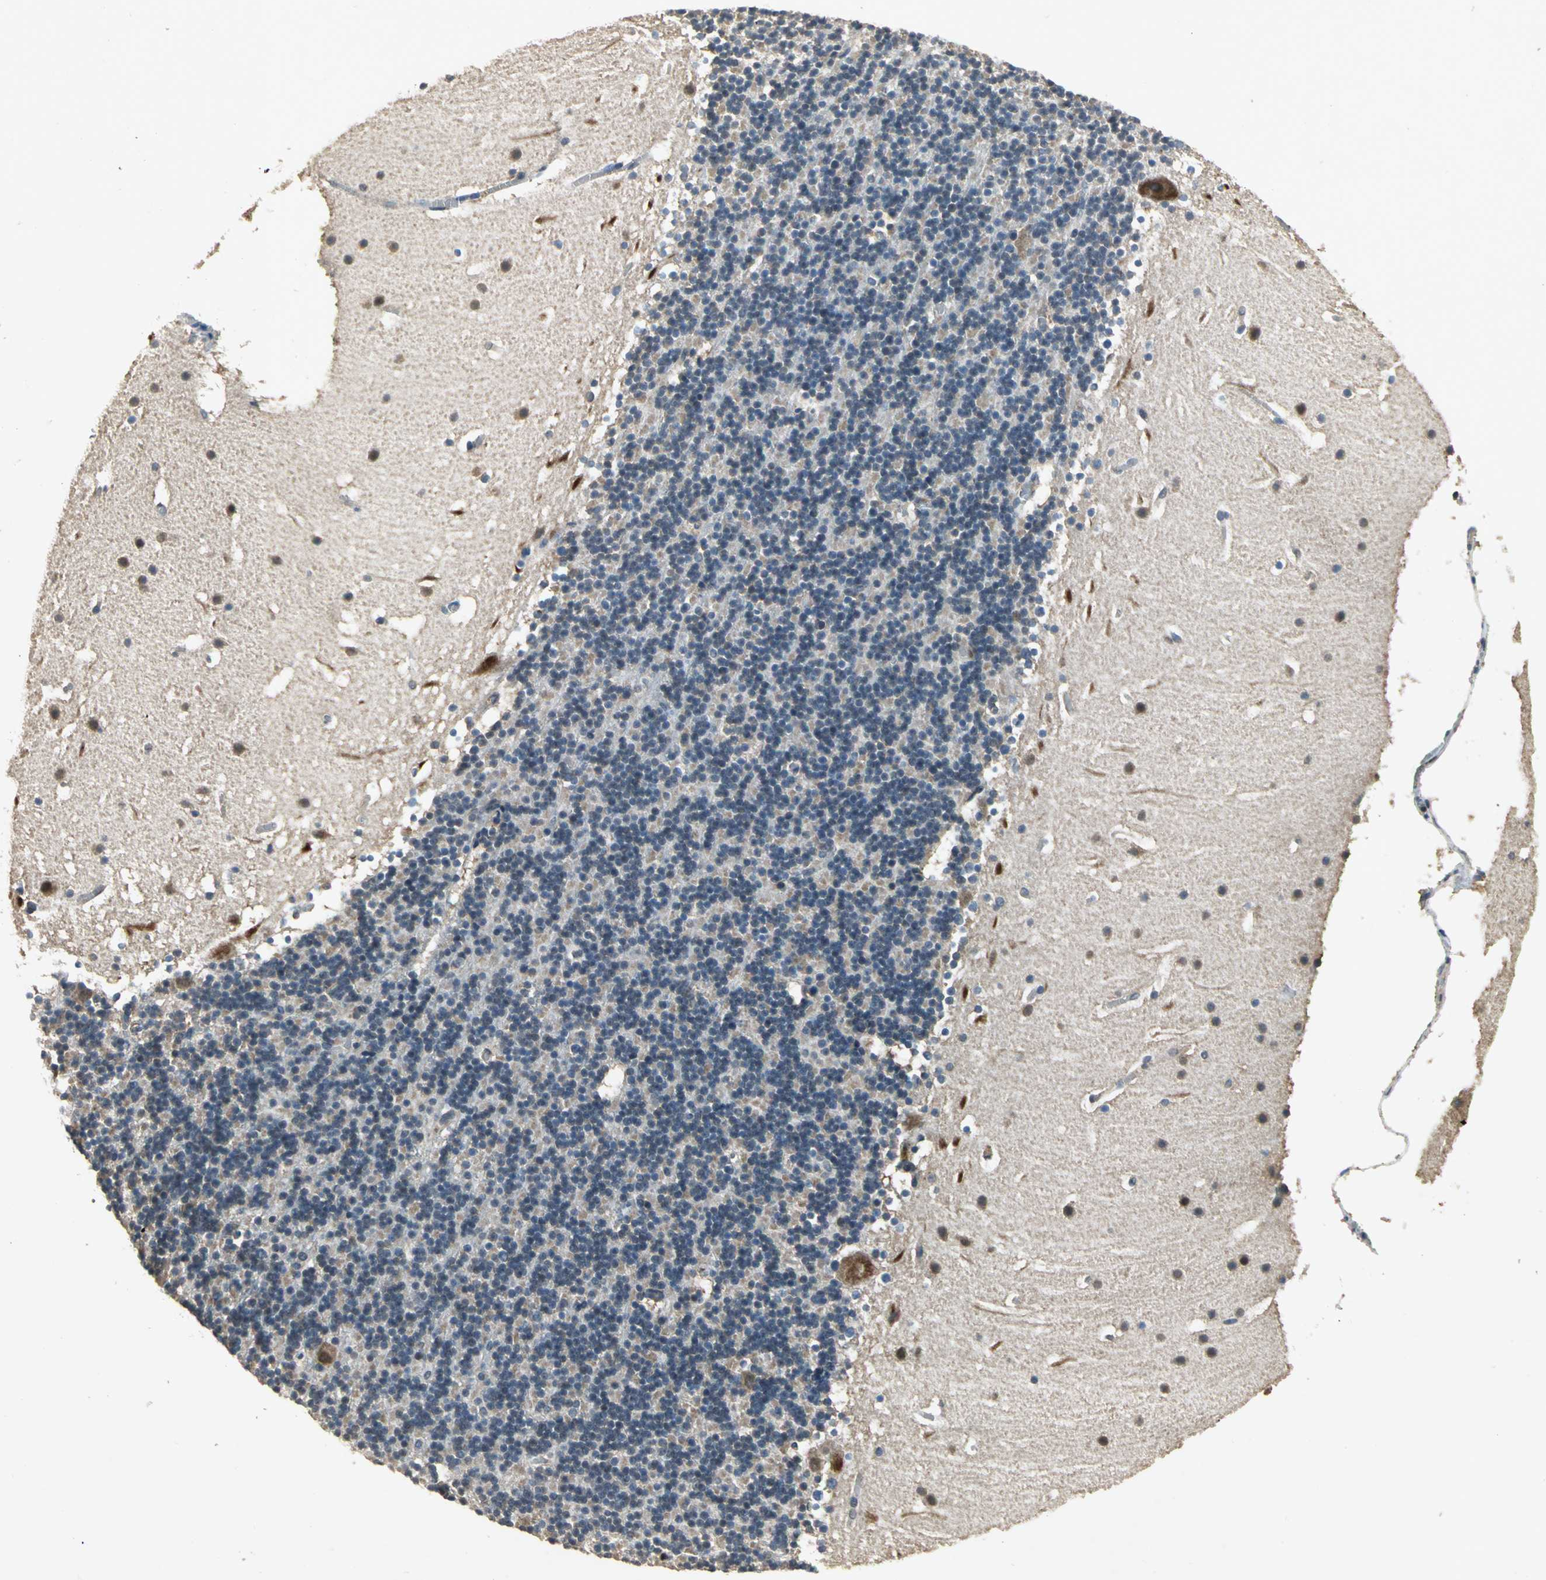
{"staining": {"intensity": "negative", "quantity": "none", "location": "none"}, "tissue": "cerebellum", "cell_type": "Cells in granular layer", "image_type": "normal", "snomed": [{"axis": "morphology", "description": "Normal tissue, NOS"}, {"axis": "topography", "description": "Cerebellum"}], "caption": "IHC photomicrograph of unremarkable cerebellum stained for a protein (brown), which demonstrates no staining in cells in granular layer.", "gene": "EIF2B2", "patient": {"sex": "male", "age": 45}}